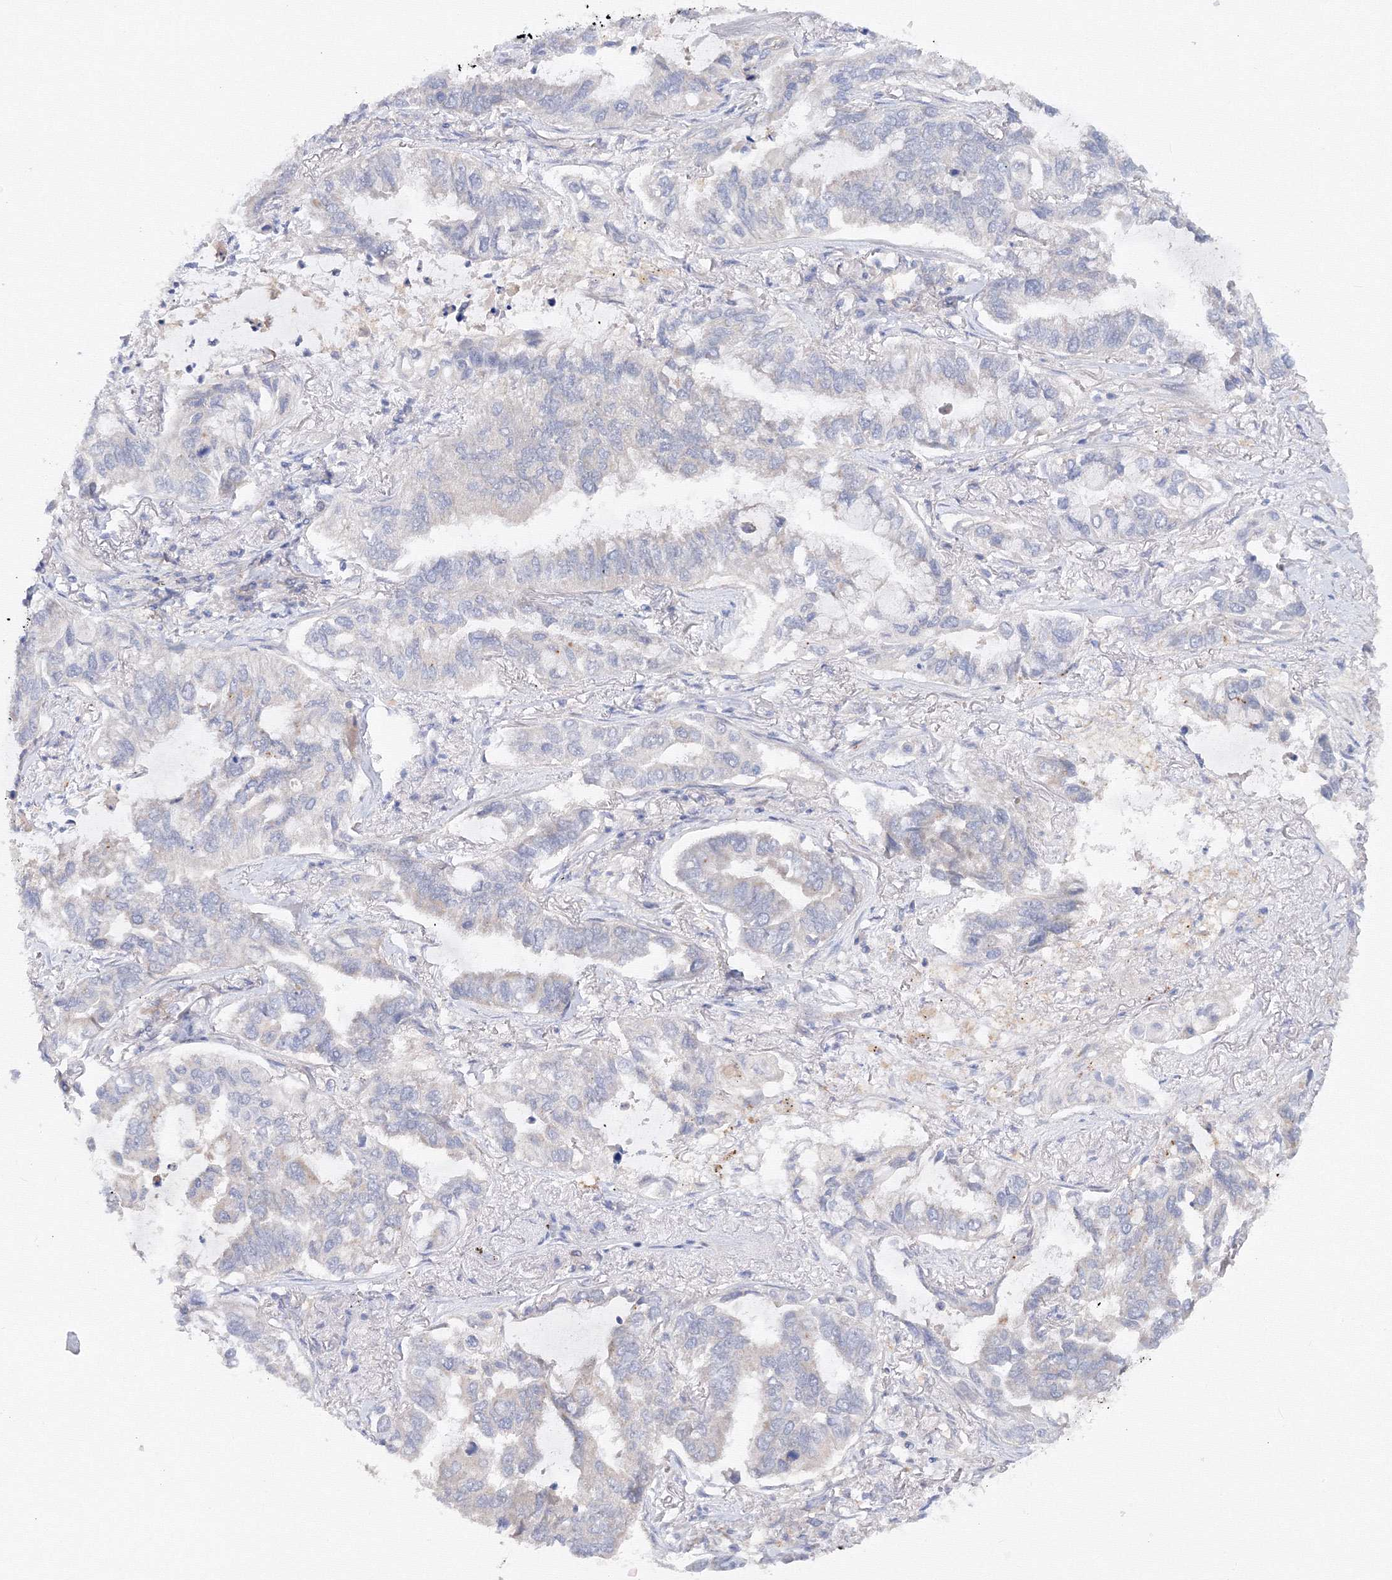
{"staining": {"intensity": "negative", "quantity": "none", "location": "none"}, "tissue": "lung cancer", "cell_type": "Tumor cells", "image_type": "cancer", "snomed": [{"axis": "morphology", "description": "Adenocarcinoma, NOS"}, {"axis": "topography", "description": "Lung"}], "caption": "IHC image of human adenocarcinoma (lung) stained for a protein (brown), which demonstrates no positivity in tumor cells.", "gene": "DIS3L2", "patient": {"sex": "male", "age": 64}}